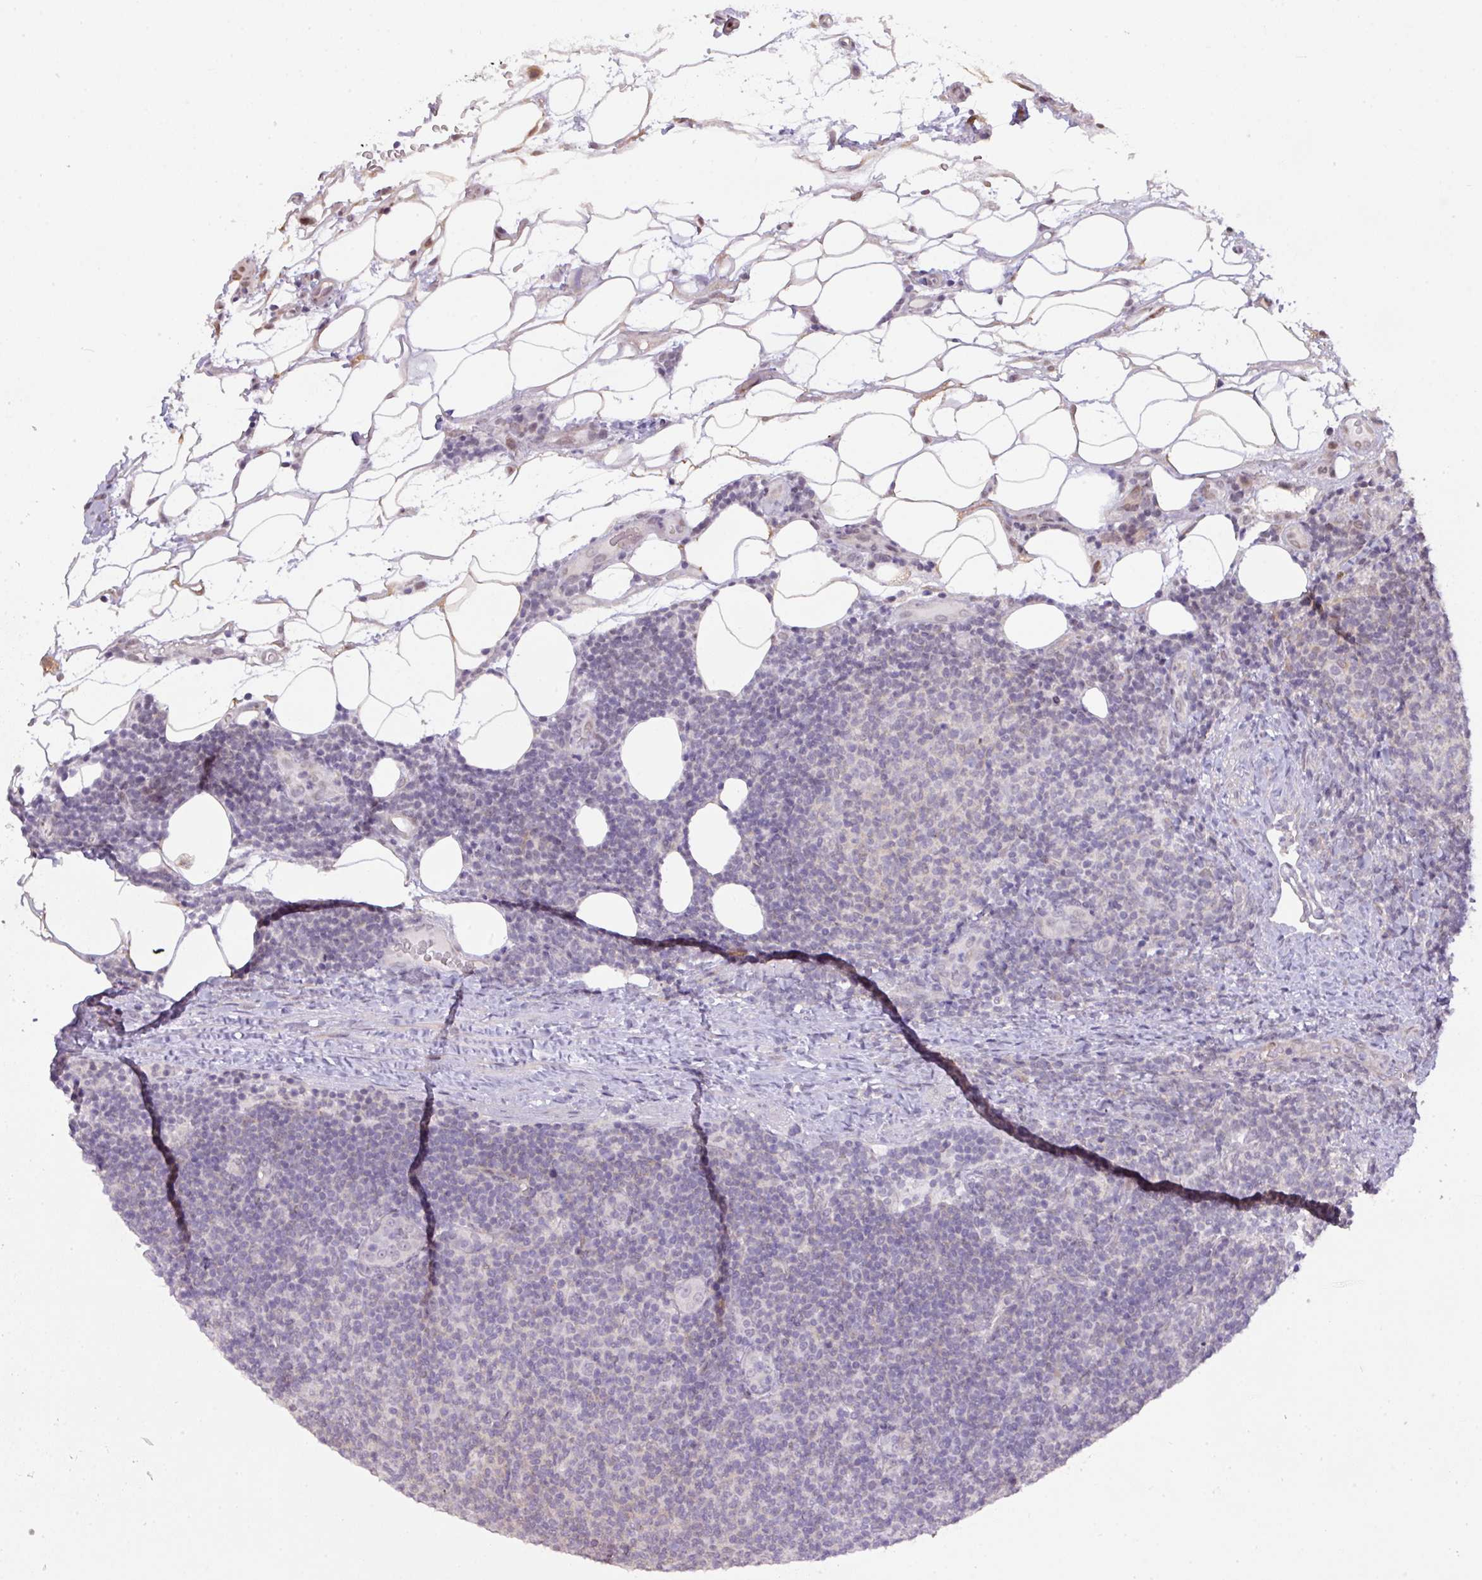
{"staining": {"intensity": "weak", "quantity": "25%-75%", "location": "cytoplasmic/membranous"}, "tissue": "lymphoma", "cell_type": "Tumor cells", "image_type": "cancer", "snomed": [{"axis": "morphology", "description": "Malignant lymphoma, non-Hodgkin's type, Low grade"}, {"axis": "topography", "description": "Lymph node"}], "caption": "Weak cytoplasmic/membranous protein staining is identified in about 25%-75% of tumor cells in low-grade malignant lymphoma, non-Hodgkin's type.", "gene": "ANKRD13B", "patient": {"sex": "male", "age": 66}}